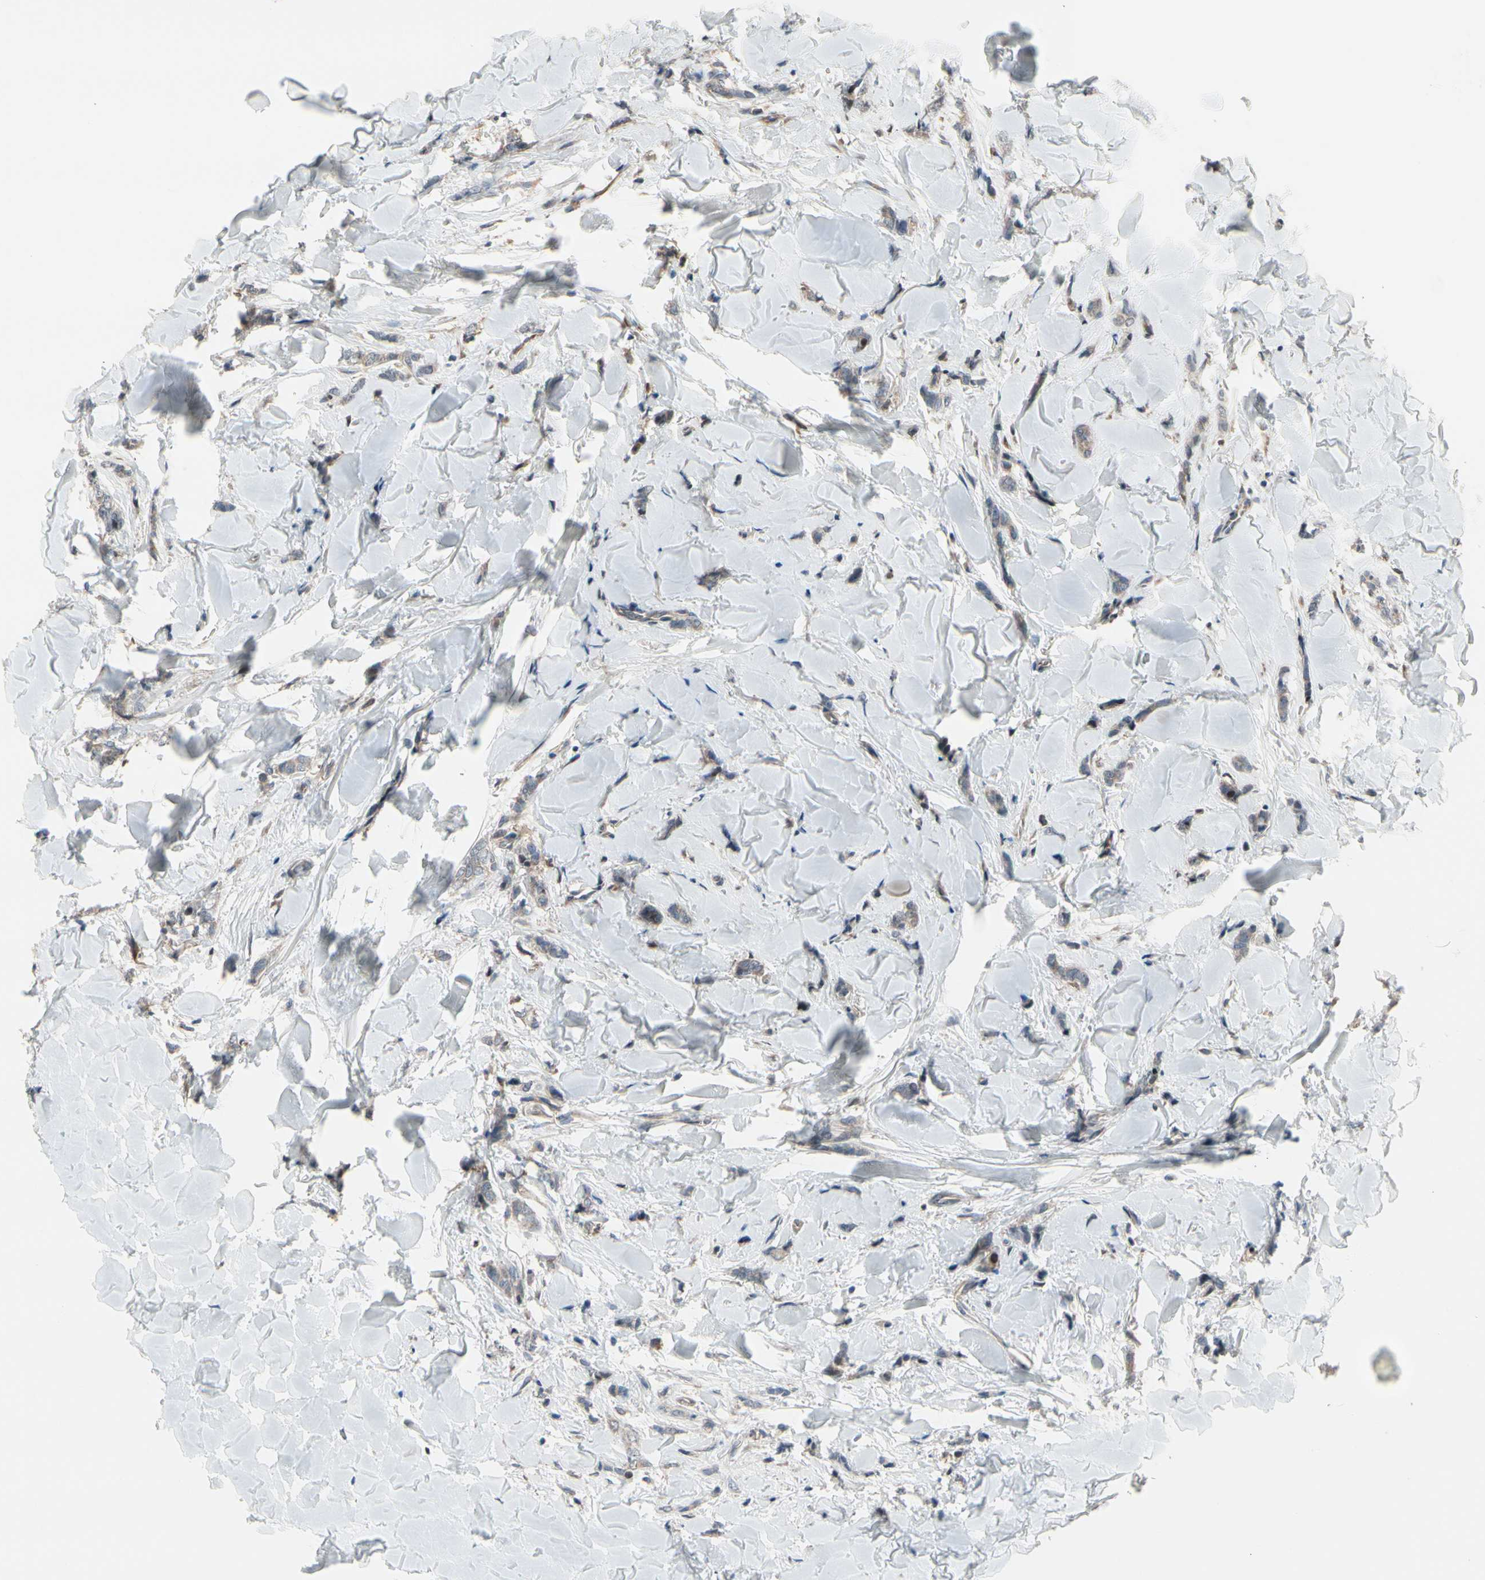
{"staining": {"intensity": "weak", "quantity": ">75%", "location": "cytoplasmic/membranous"}, "tissue": "breast cancer", "cell_type": "Tumor cells", "image_type": "cancer", "snomed": [{"axis": "morphology", "description": "Lobular carcinoma"}, {"axis": "topography", "description": "Skin"}, {"axis": "topography", "description": "Breast"}], "caption": "Breast lobular carcinoma stained for a protein (brown) shows weak cytoplasmic/membranous positive positivity in approximately >75% of tumor cells.", "gene": "SNX29", "patient": {"sex": "female", "age": 46}}